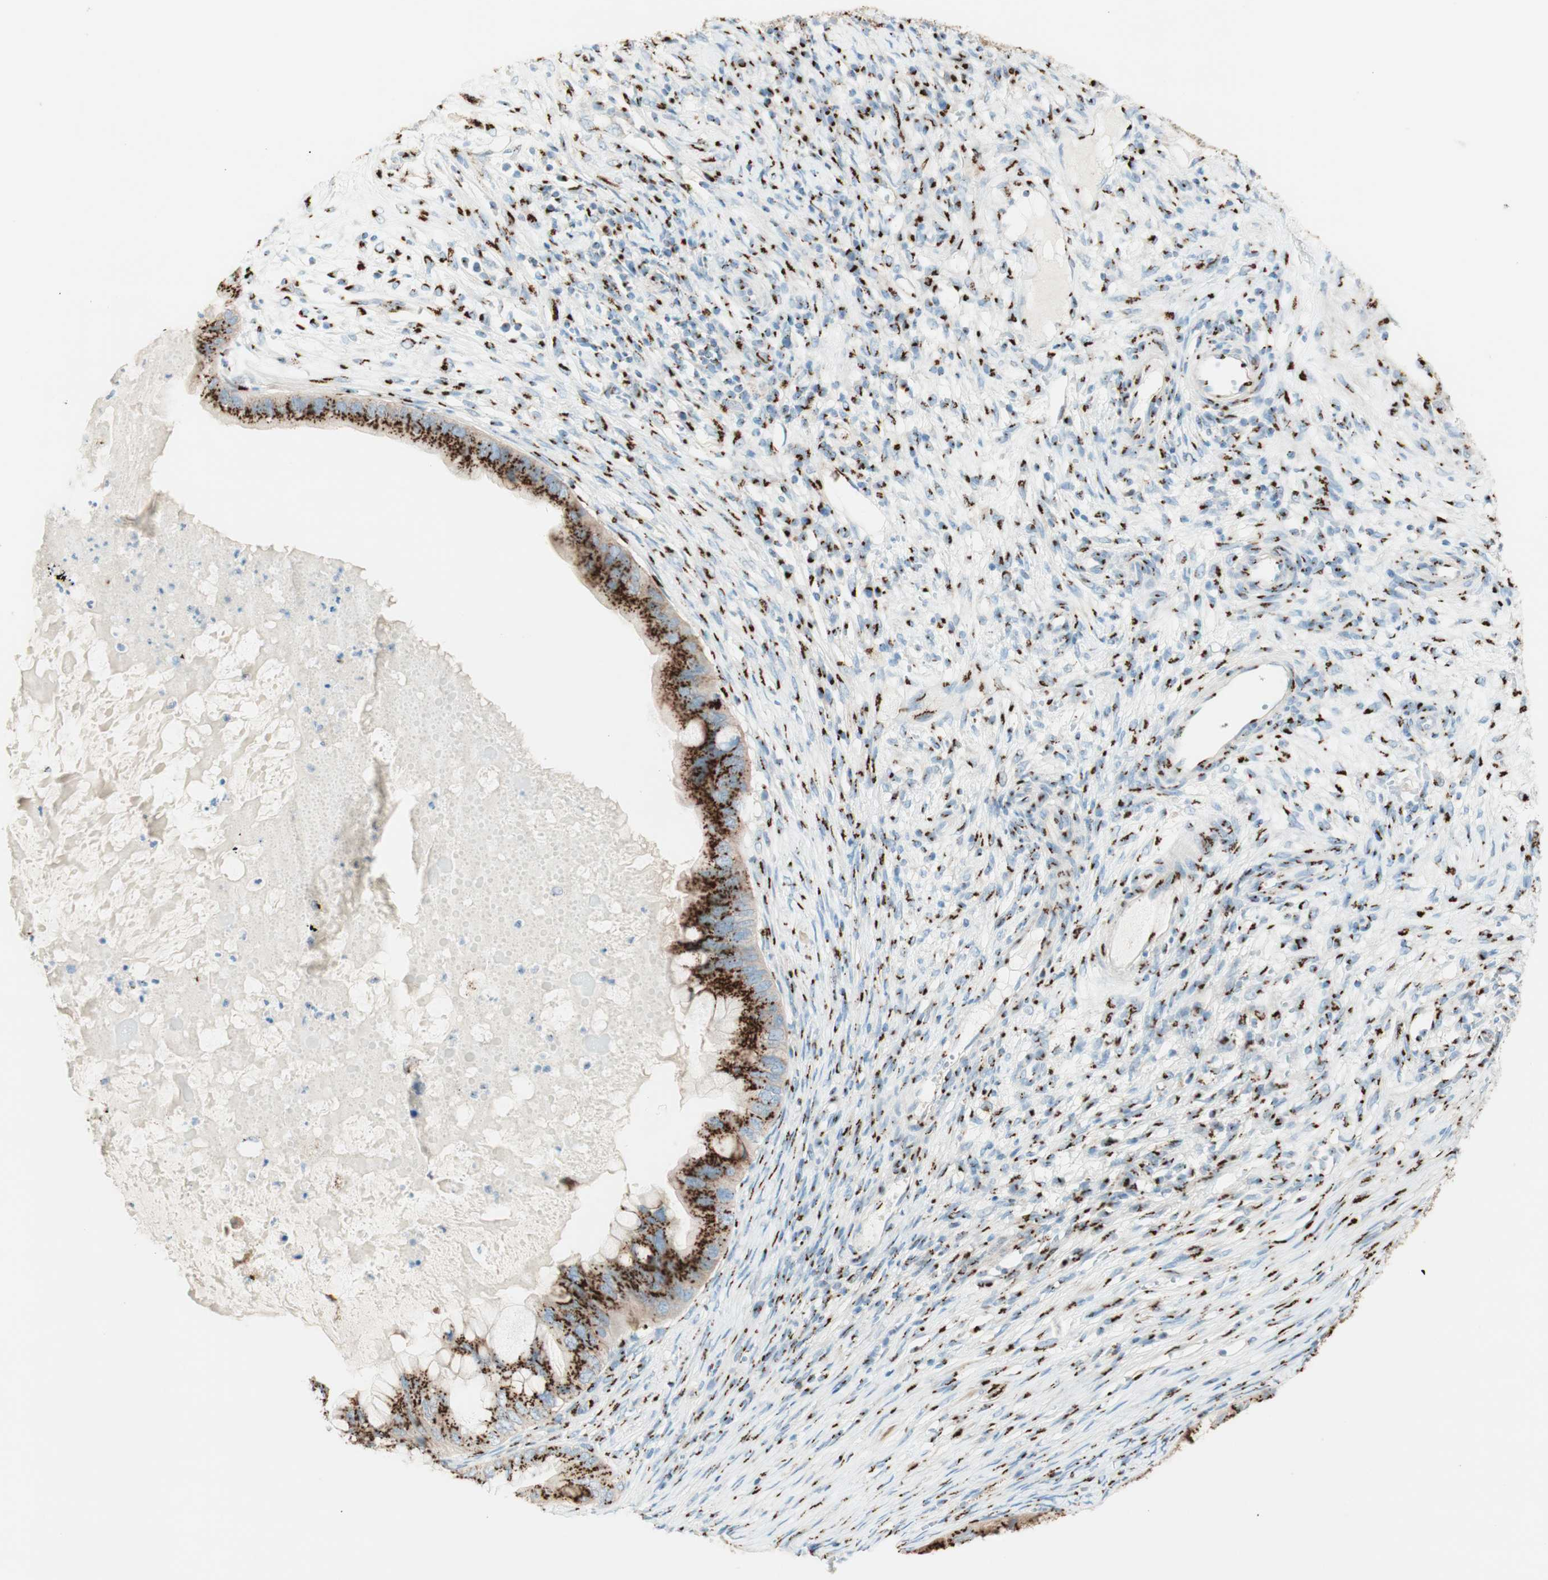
{"staining": {"intensity": "strong", "quantity": ">75%", "location": "cytoplasmic/membranous"}, "tissue": "ovarian cancer", "cell_type": "Tumor cells", "image_type": "cancer", "snomed": [{"axis": "morphology", "description": "Cystadenocarcinoma, mucinous, NOS"}, {"axis": "topography", "description": "Ovary"}], "caption": "High-magnification brightfield microscopy of ovarian cancer stained with DAB (brown) and counterstained with hematoxylin (blue). tumor cells exhibit strong cytoplasmic/membranous expression is identified in approximately>75% of cells.", "gene": "GOLGB1", "patient": {"sex": "female", "age": 80}}